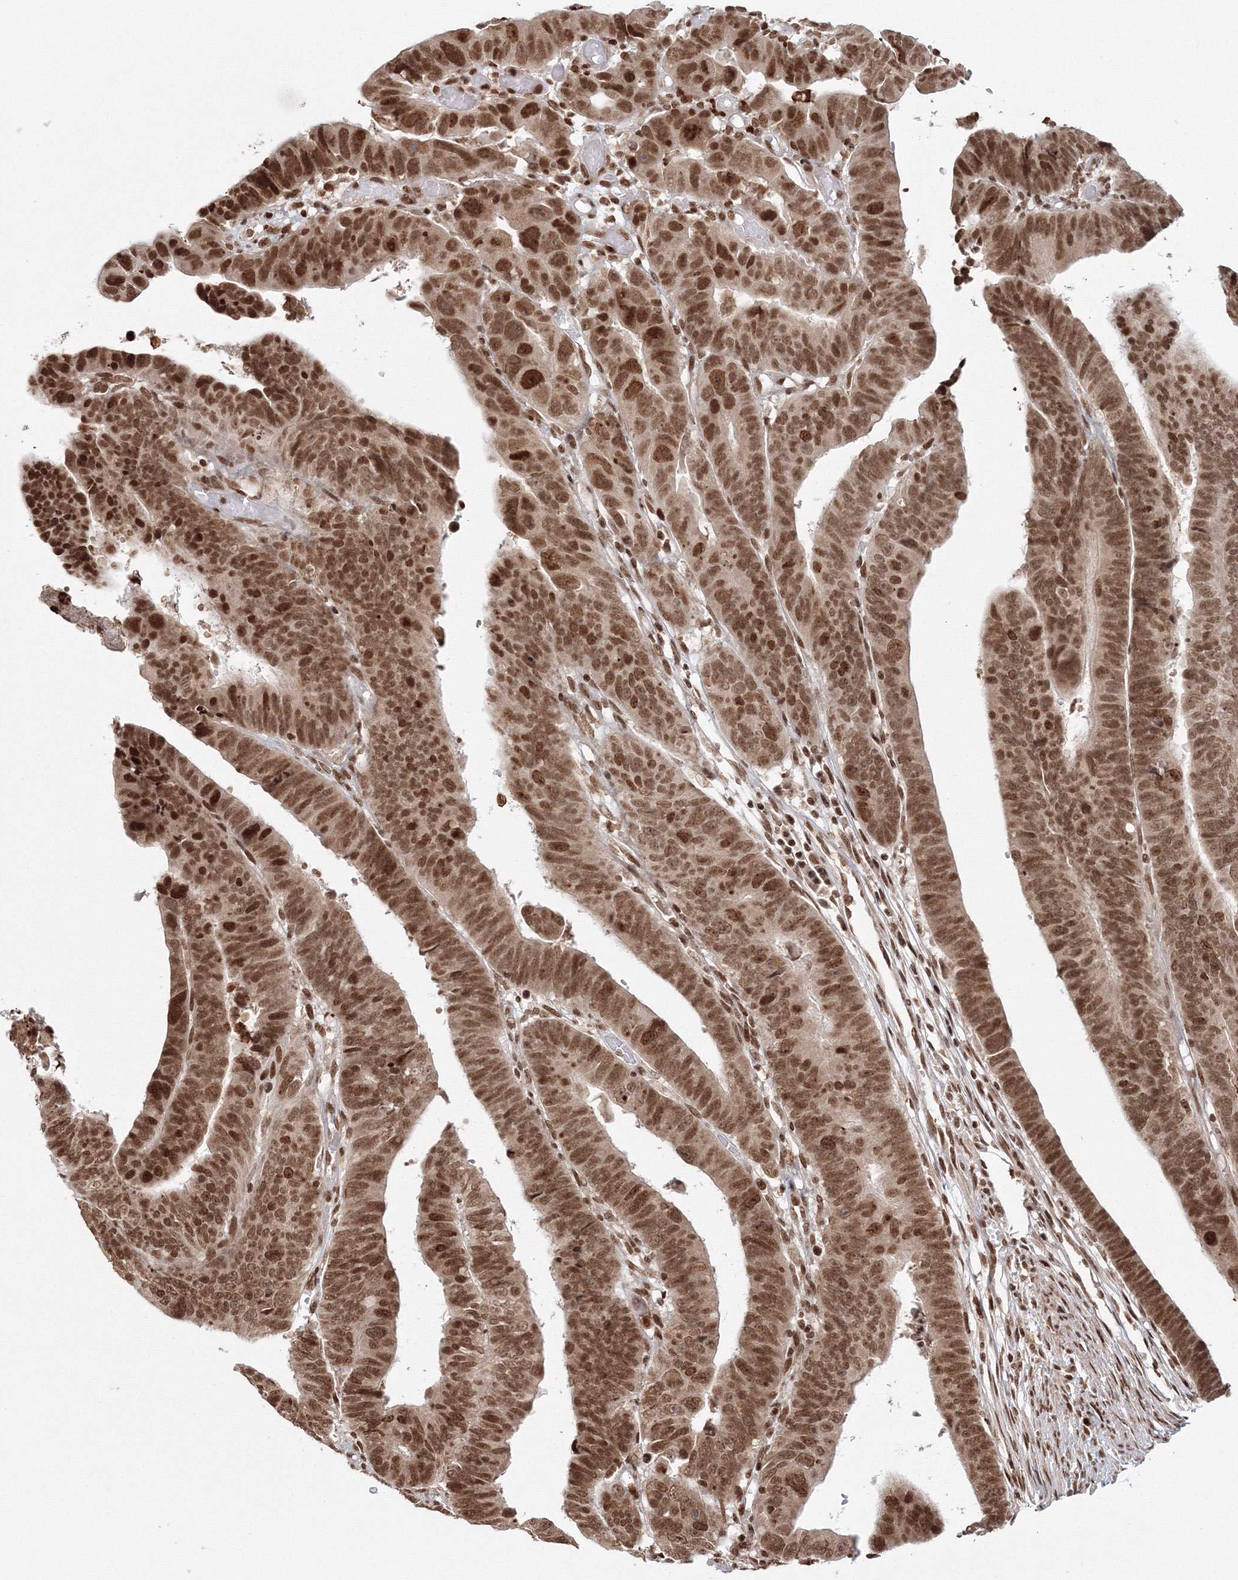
{"staining": {"intensity": "strong", "quantity": ">75%", "location": "nuclear"}, "tissue": "colorectal cancer", "cell_type": "Tumor cells", "image_type": "cancer", "snomed": [{"axis": "morphology", "description": "Adenocarcinoma, NOS"}, {"axis": "topography", "description": "Rectum"}], "caption": "This histopathology image demonstrates IHC staining of human colorectal adenocarcinoma, with high strong nuclear positivity in approximately >75% of tumor cells.", "gene": "KIF20A", "patient": {"sex": "female", "age": 65}}